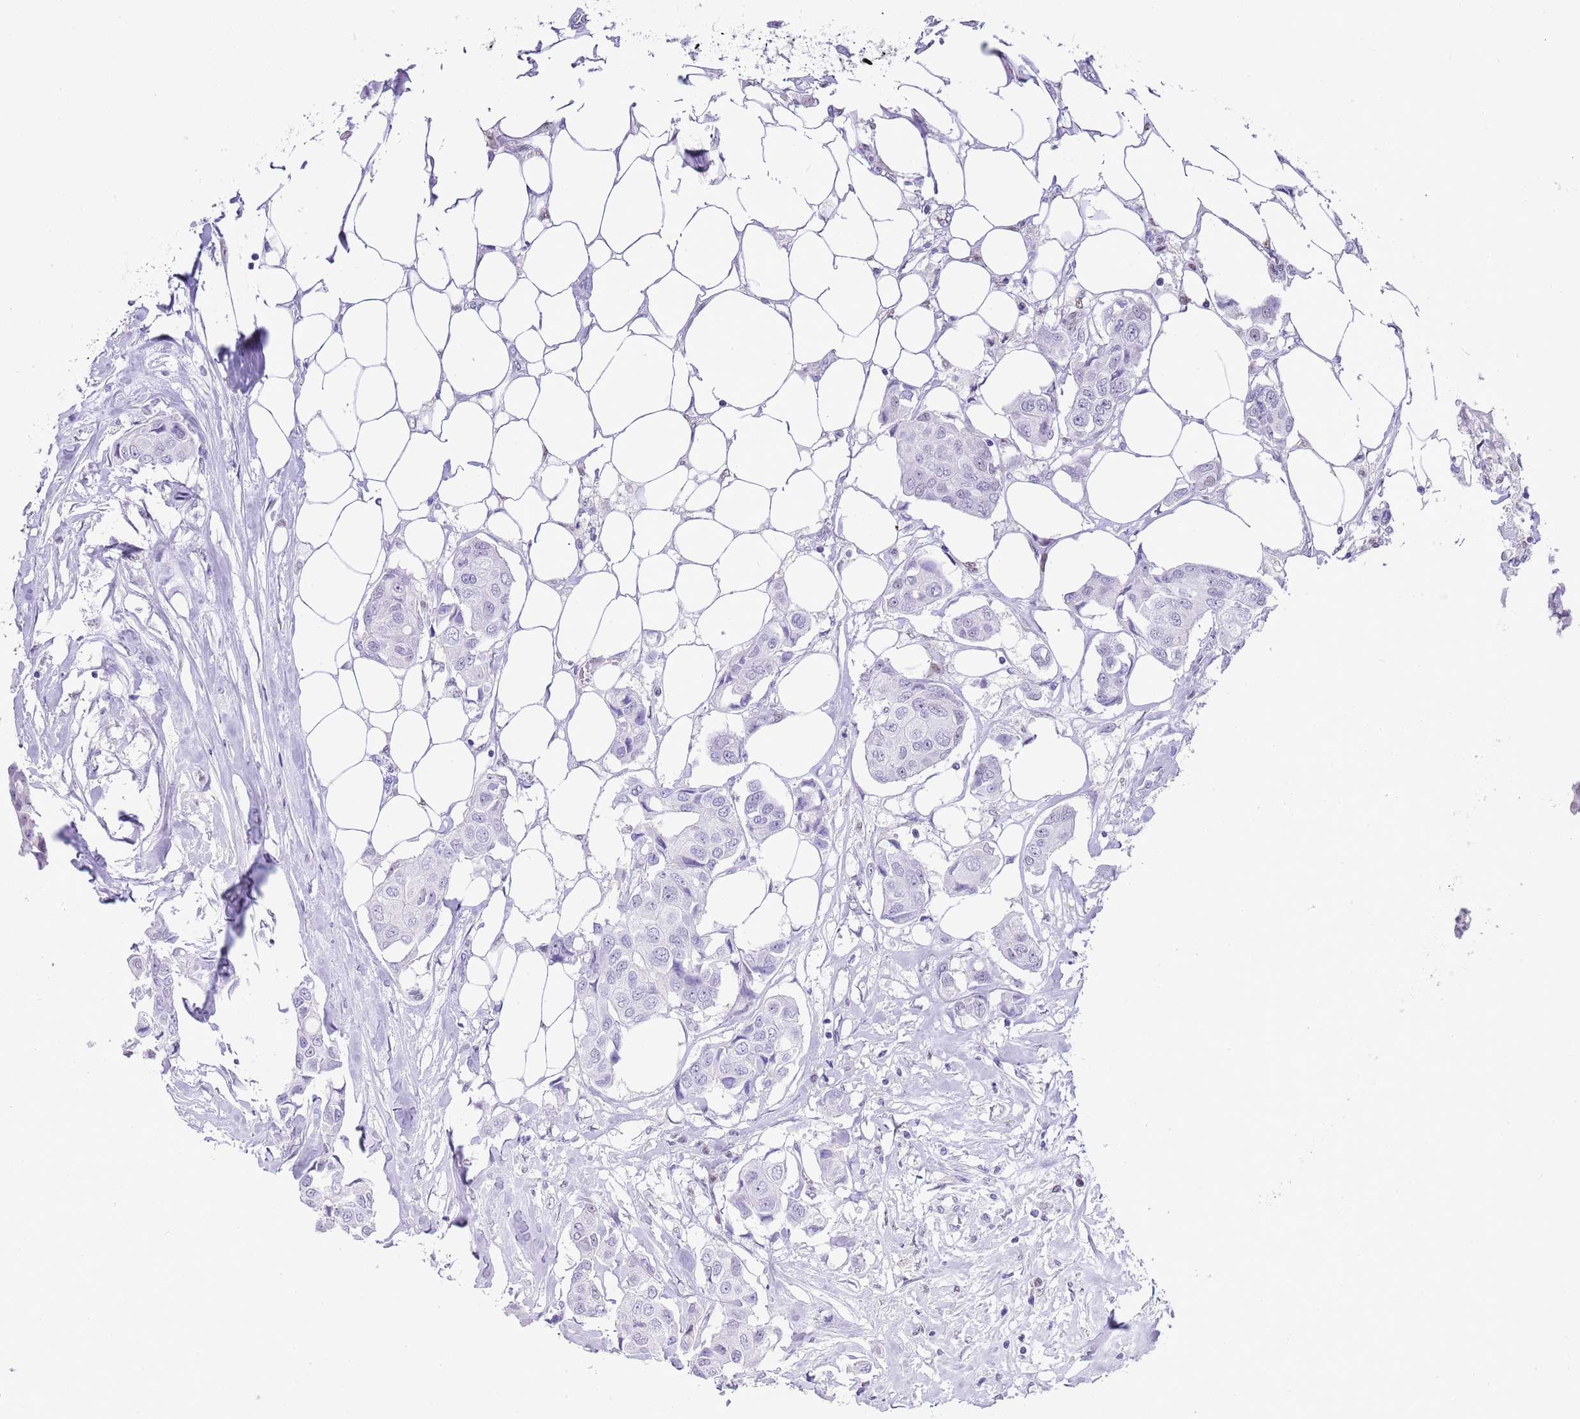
{"staining": {"intensity": "negative", "quantity": "none", "location": "none"}, "tissue": "breast cancer", "cell_type": "Tumor cells", "image_type": "cancer", "snomed": [{"axis": "morphology", "description": "Duct carcinoma"}, {"axis": "topography", "description": "Breast"}, {"axis": "topography", "description": "Lymph node"}], "caption": "There is no significant positivity in tumor cells of breast intraductal carcinoma.", "gene": "PPP1R17", "patient": {"sex": "female", "age": 80}}